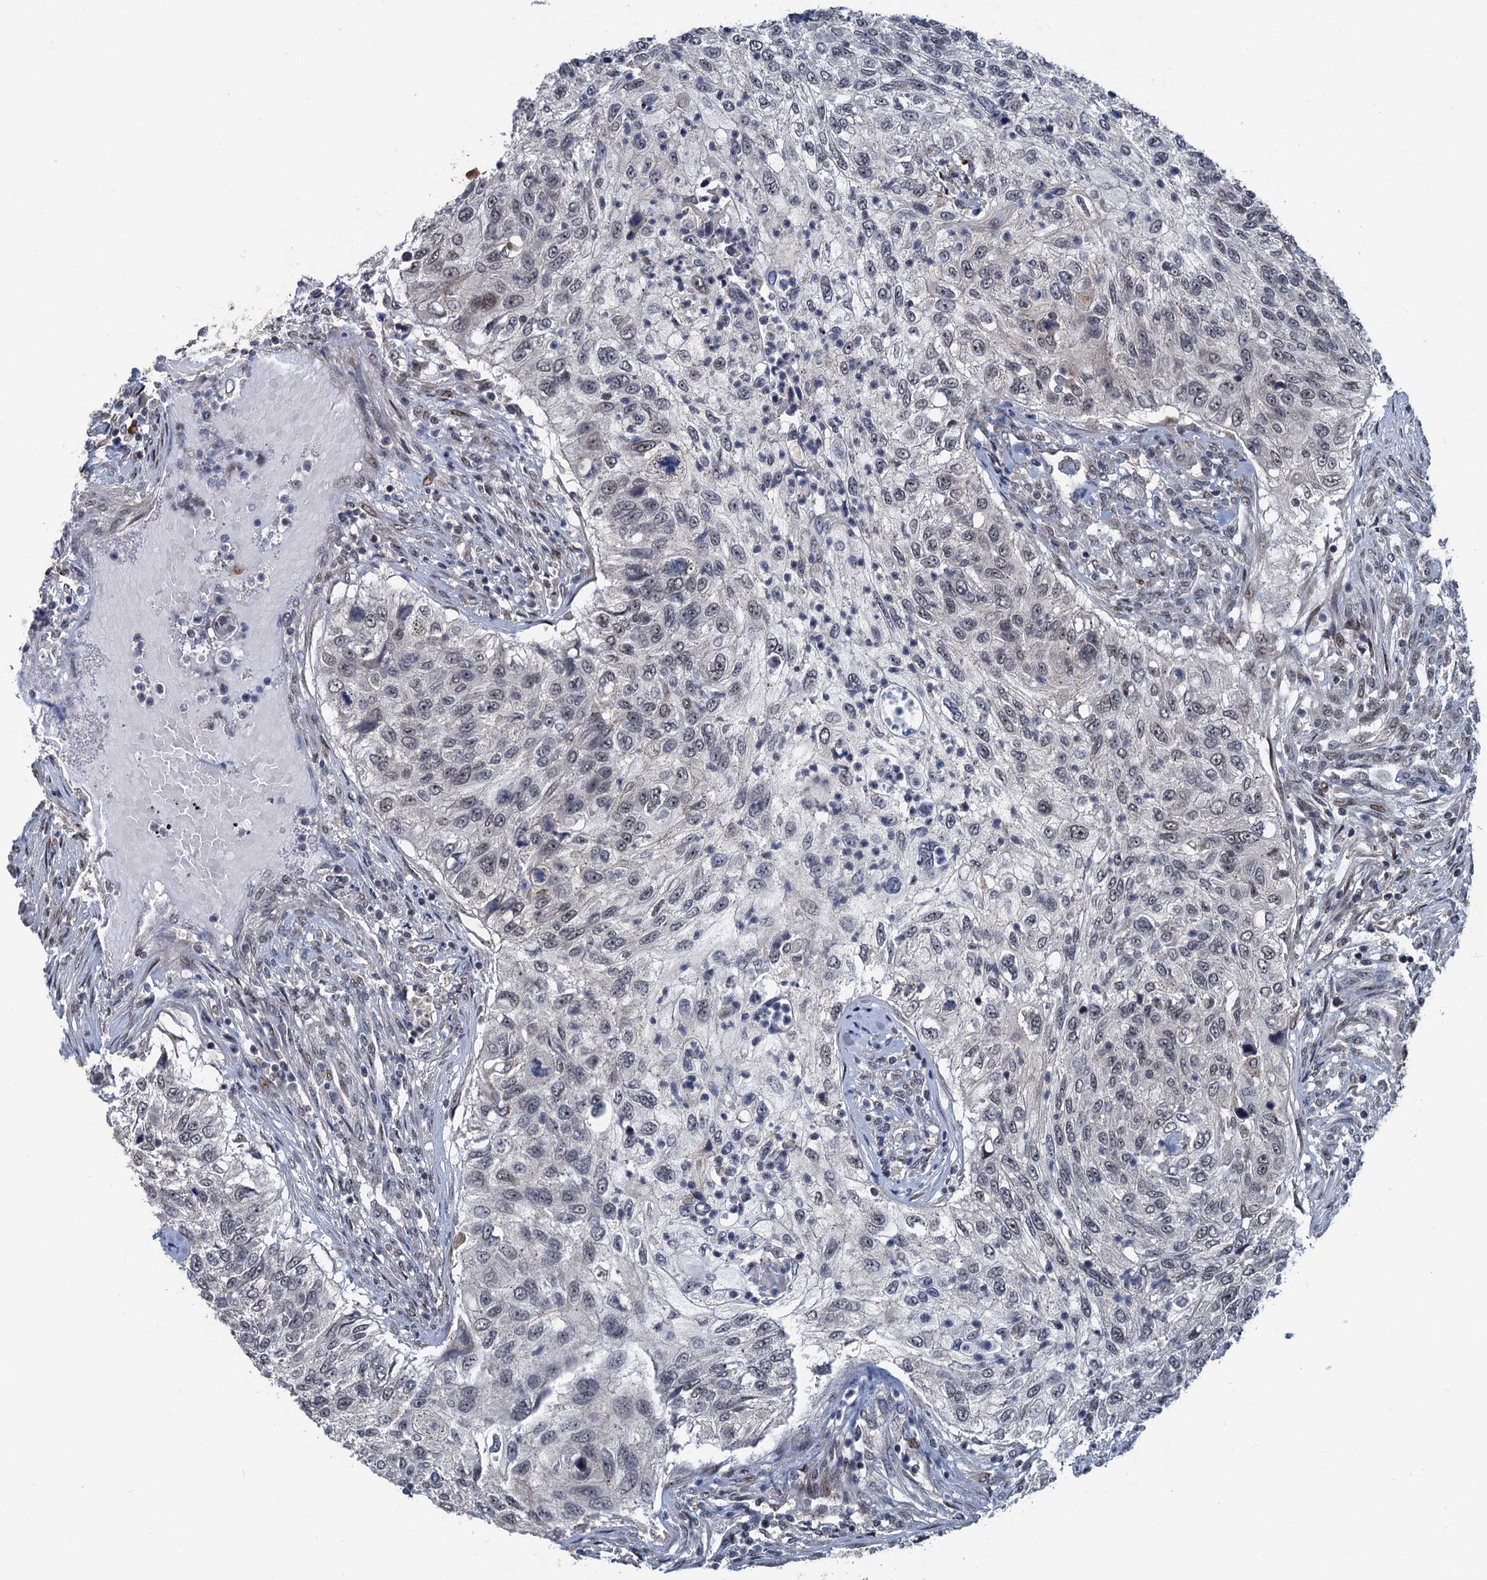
{"staining": {"intensity": "negative", "quantity": "none", "location": "none"}, "tissue": "urothelial cancer", "cell_type": "Tumor cells", "image_type": "cancer", "snomed": [{"axis": "morphology", "description": "Urothelial carcinoma, High grade"}, {"axis": "topography", "description": "Urinary bladder"}], "caption": "DAB (3,3'-diaminobenzidine) immunohistochemical staining of human urothelial carcinoma (high-grade) reveals no significant expression in tumor cells.", "gene": "RASSF4", "patient": {"sex": "female", "age": 60}}